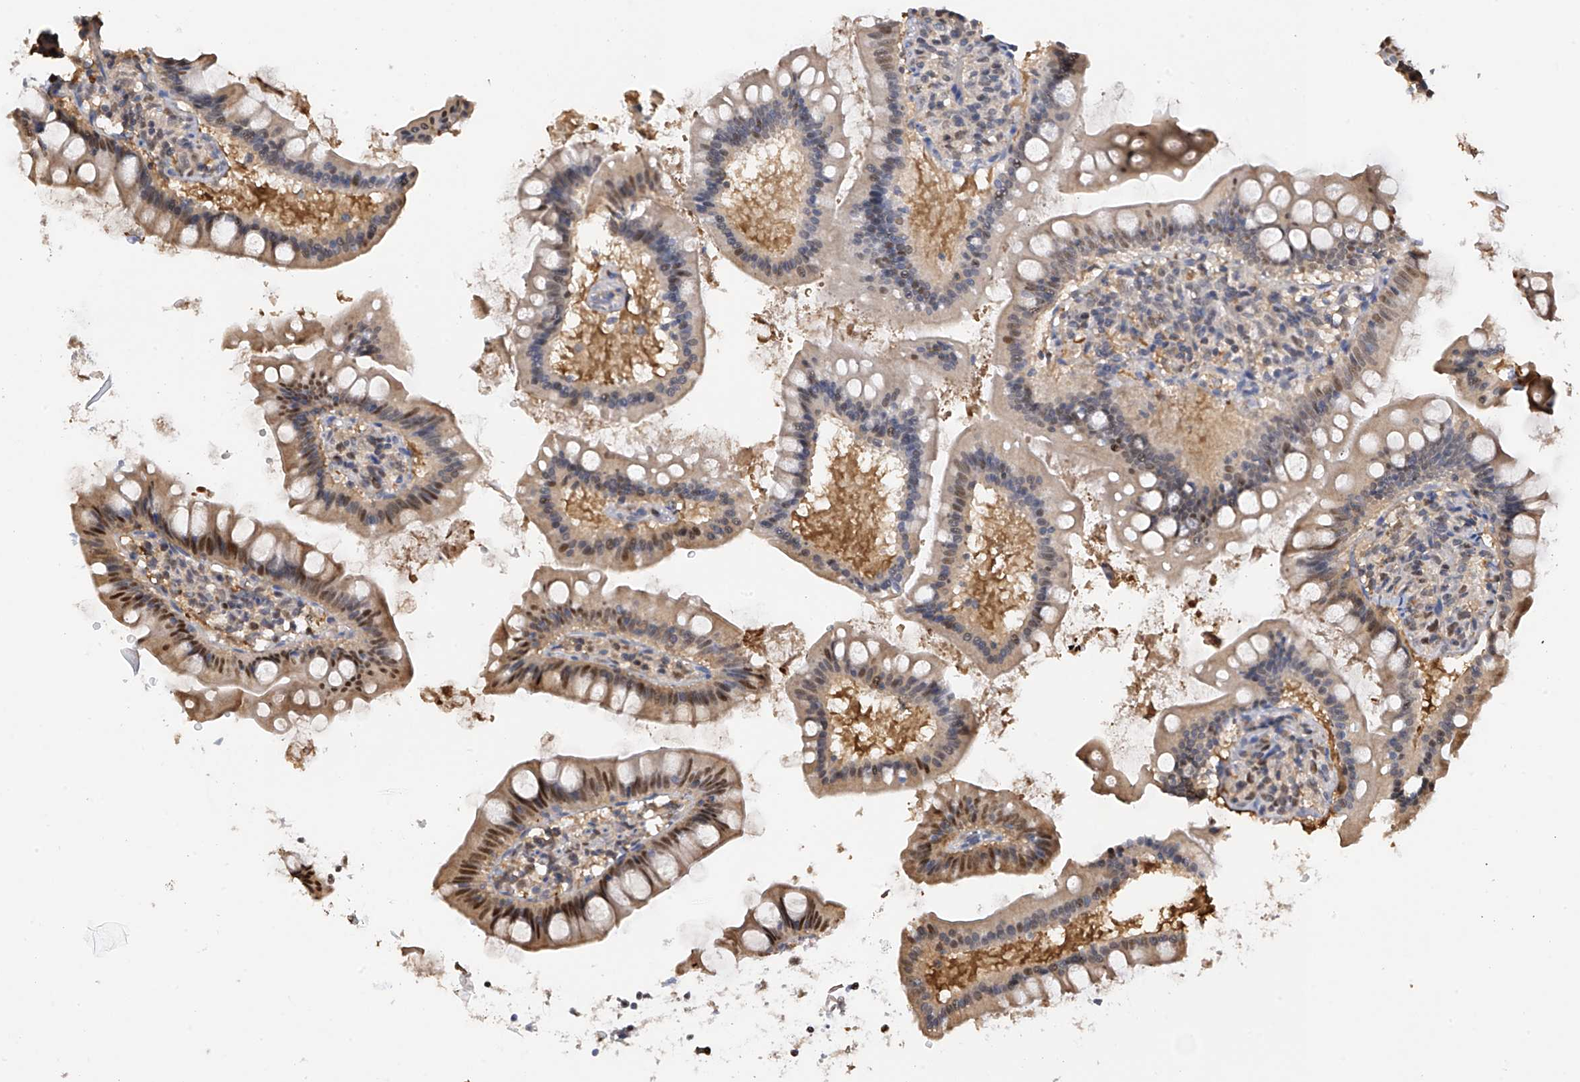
{"staining": {"intensity": "moderate", "quantity": "<25%", "location": "cytoplasmic/membranous,nuclear"}, "tissue": "small intestine", "cell_type": "Glandular cells", "image_type": "normal", "snomed": [{"axis": "morphology", "description": "Normal tissue, NOS"}, {"axis": "topography", "description": "Small intestine"}], "caption": "Small intestine stained with immunohistochemistry exhibits moderate cytoplasmic/membranous,nuclear staining in about <25% of glandular cells. (Stains: DAB (3,3'-diaminobenzidine) in brown, nuclei in blue, Microscopy: brightfield microscopy at high magnification).", "gene": "PMM1", "patient": {"sex": "male", "age": 7}}